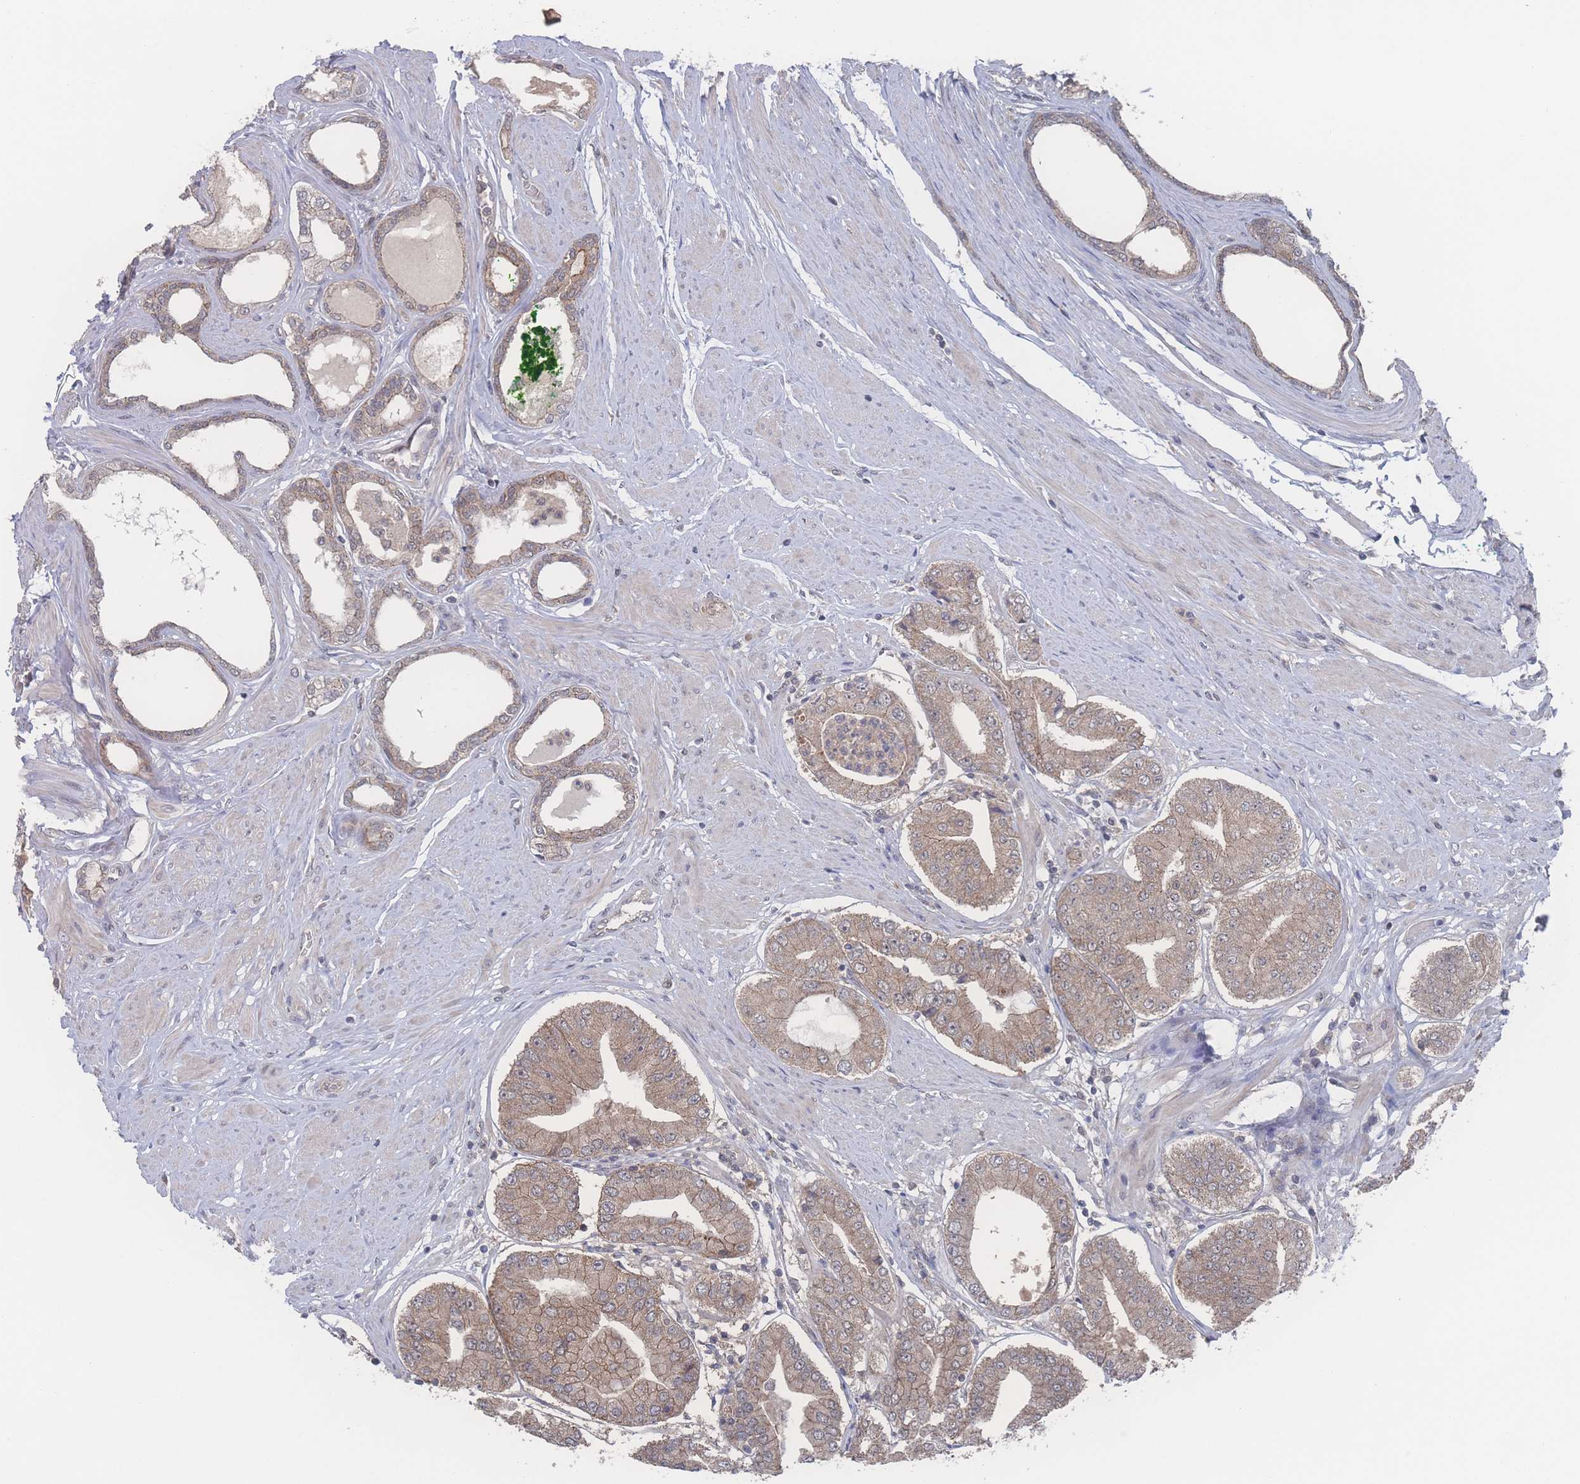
{"staining": {"intensity": "moderate", "quantity": ">75%", "location": "cytoplasmic/membranous"}, "tissue": "prostate cancer", "cell_type": "Tumor cells", "image_type": "cancer", "snomed": [{"axis": "morphology", "description": "Adenocarcinoma, High grade"}, {"axis": "topography", "description": "Prostate"}], "caption": "Immunohistochemical staining of human high-grade adenocarcinoma (prostate) displays medium levels of moderate cytoplasmic/membranous protein positivity in approximately >75% of tumor cells.", "gene": "NBEAL1", "patient": {"sex": "male", "age": 63}}